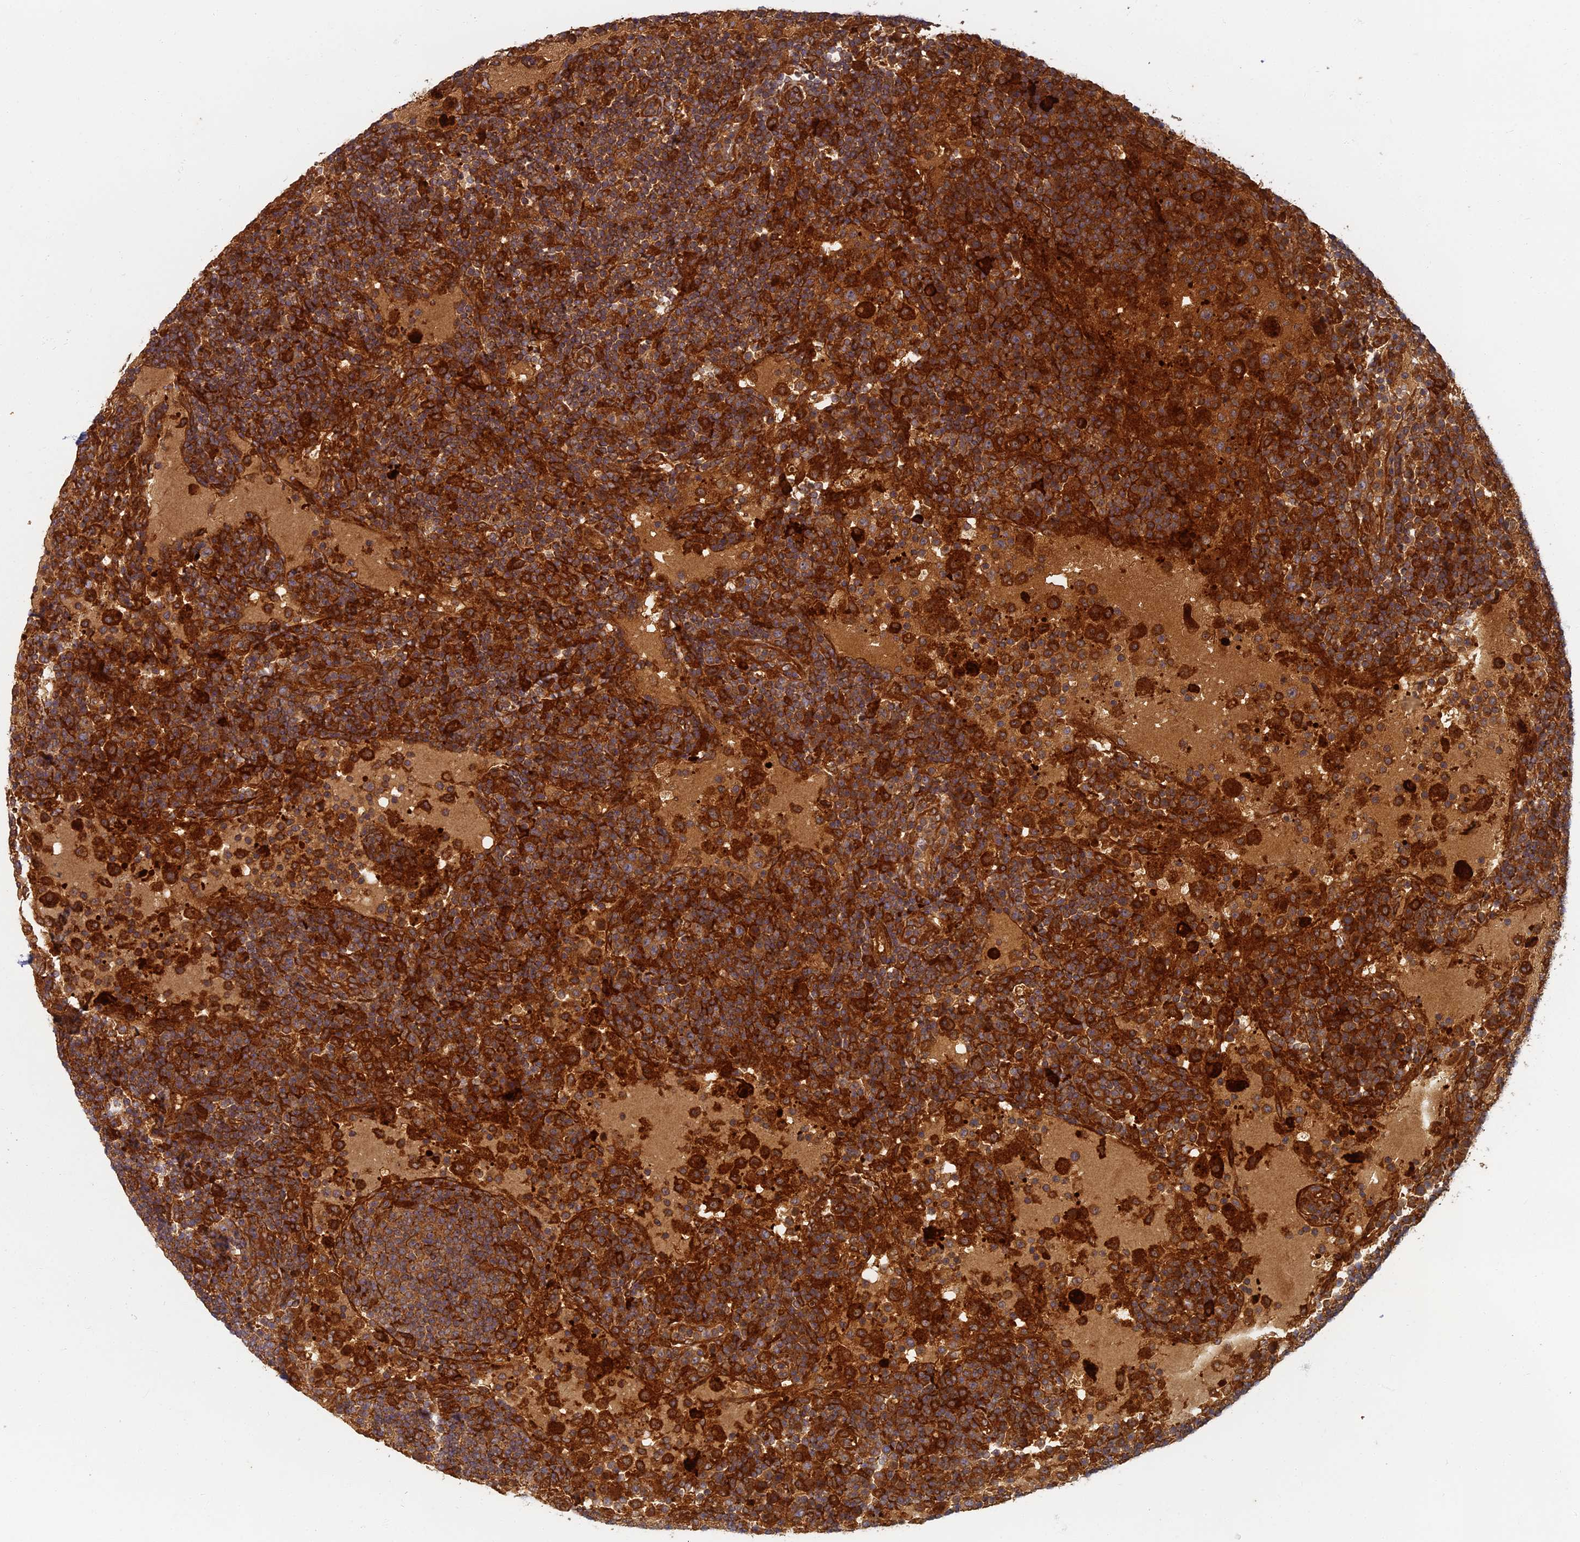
{"staining": {"intensity": "moderate", "quantity": ">75%", "location": "cytoplasmic/membranous"}, "tissue": "lymph node", "cell_type": "Germinal center cells", "image_type": "normal", "snomed": [{"axis": "morphology", "description": "Normal tissue, NOS"}, {"axis": "topography", "description": "Lymph node"}], "caption": "Germinal center cells show medium levels of moderate cytoplasmic/membranous staining in approximately >75% of cells in benign human lymph node. (IHC, brightfield microscopy, high magnification).", "gene": "INO80D", "patient": {"sex": "female", "age": 53}}